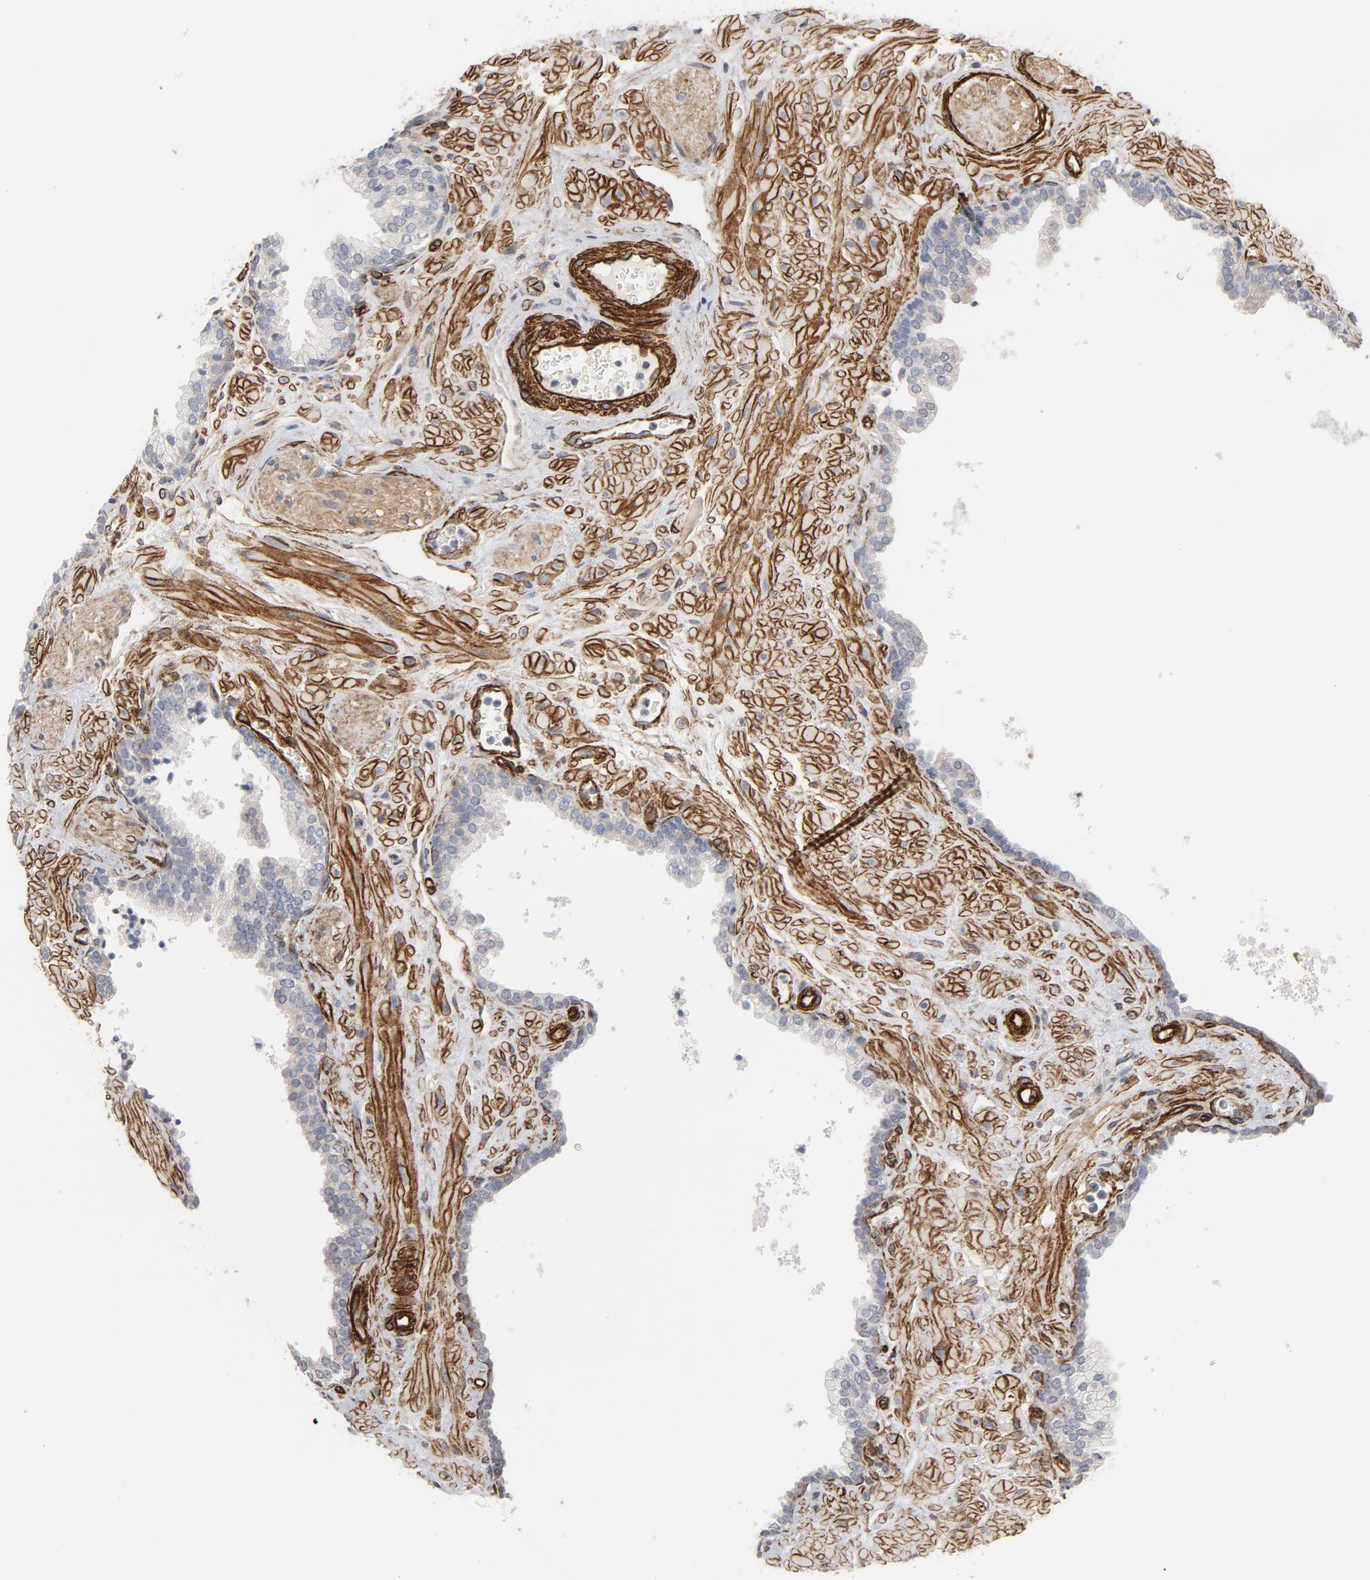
{"staining": {"intensity": "negative", "quantity": "none", "location": "none"}, "tissue": "prostate", "cell_type": "Glandular cells", "image_type": "normal", "snomed": [{"axis": "morphology", "description": "Normal tissue, NOS"}, {"axis": "topography", "description": "Prostate"}], "caption": "Immunohistochemistry (IHC) photomicrograph of unremarkable human prostate stained for a protein (brown), which exhibits no staining in glandular cells.", "gene": "GNG2", "patient": {"sex": "male", "age": 60}}